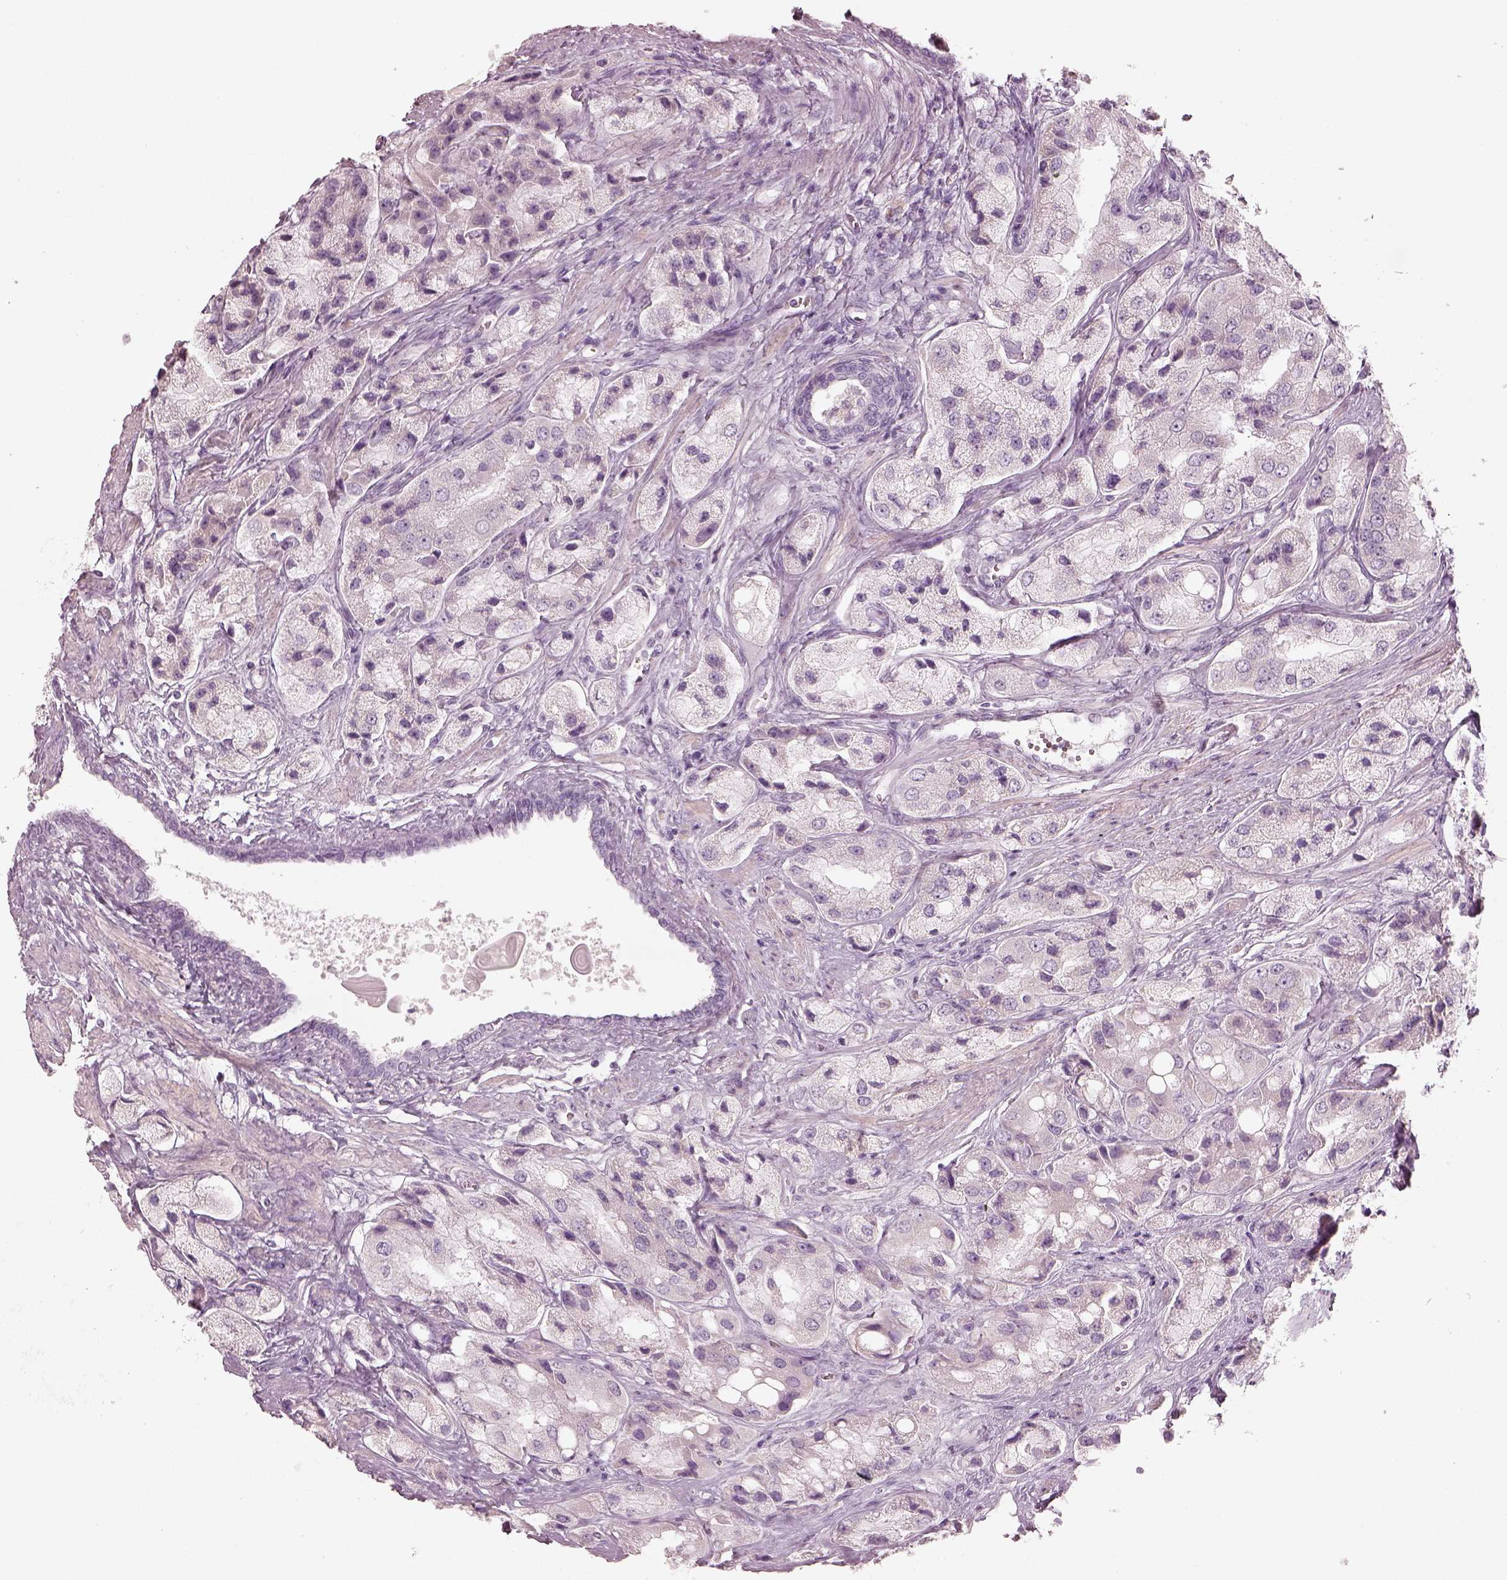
{"staining": {"intensity": "negative", "quantity": "none", "location": "none"}, "tissue": "prostate cancer", "cell_type": "Tumor cells", "image_type": "cancer", "snomed": [{"axis": "morphology", "description": "Adenocarcinoma, Low grade"}, {"axis": "topography", "description": "Prostate"}], "caption": "An IHC micrograph of prostate cancer (low-grade adenocarcinoma) is shown. There is no staining in tumor cells of prostate cancer (low-grade adenocarcinoma).", "gene": "RSPH9", "patient": {"sex": "male", "age": 69}}